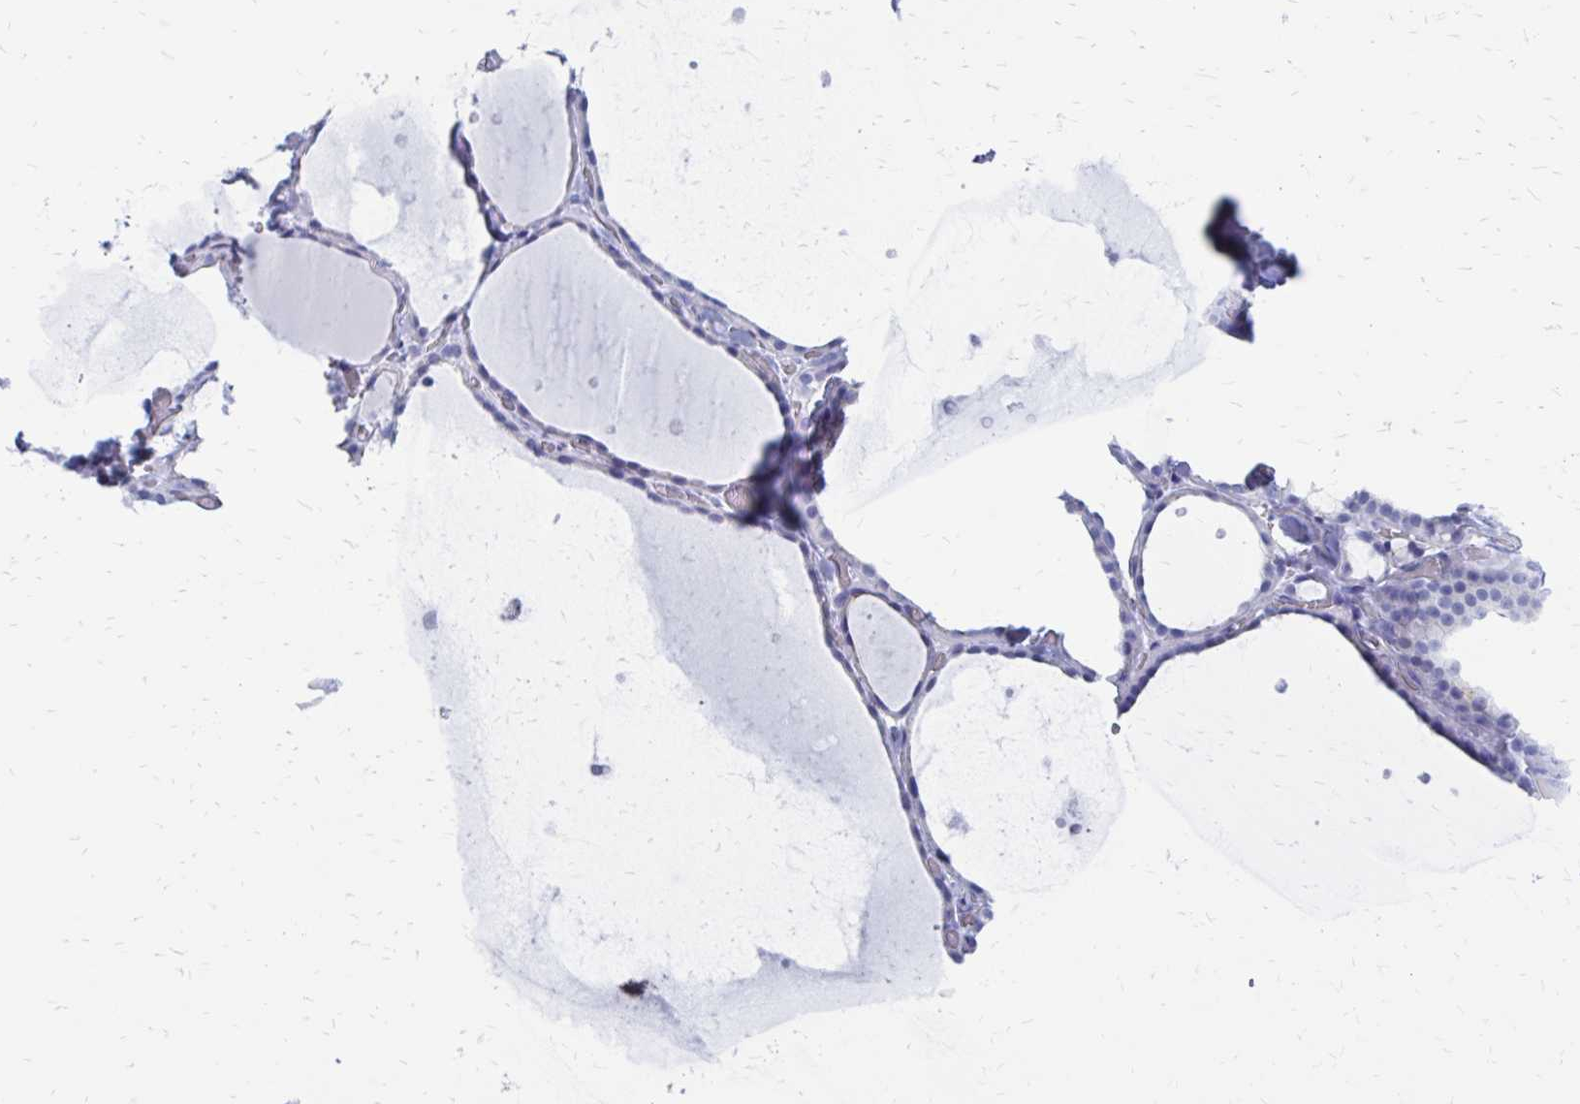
{"staining": {"intensity": "negative", "quantity": "none", "location": "none"}, "tissue": "thyroid gland", "cell_type": "Glandular cells", "image_type": "normal", "snomed": [{"axis": "morphology", "description": "Normal tissue, NOS"}, {"axis": "topography", "description": "Thyroid gland"}], "caption": "This micrograph is of benign thyroid gland stained with immunohistochemistry (IHC) to label a protein in brown with the nuclei are counter-stained blue. There is no positivity in glandular cells.", "gene": "IGSF5", "patient": {"sex": "female", "age": 36}}